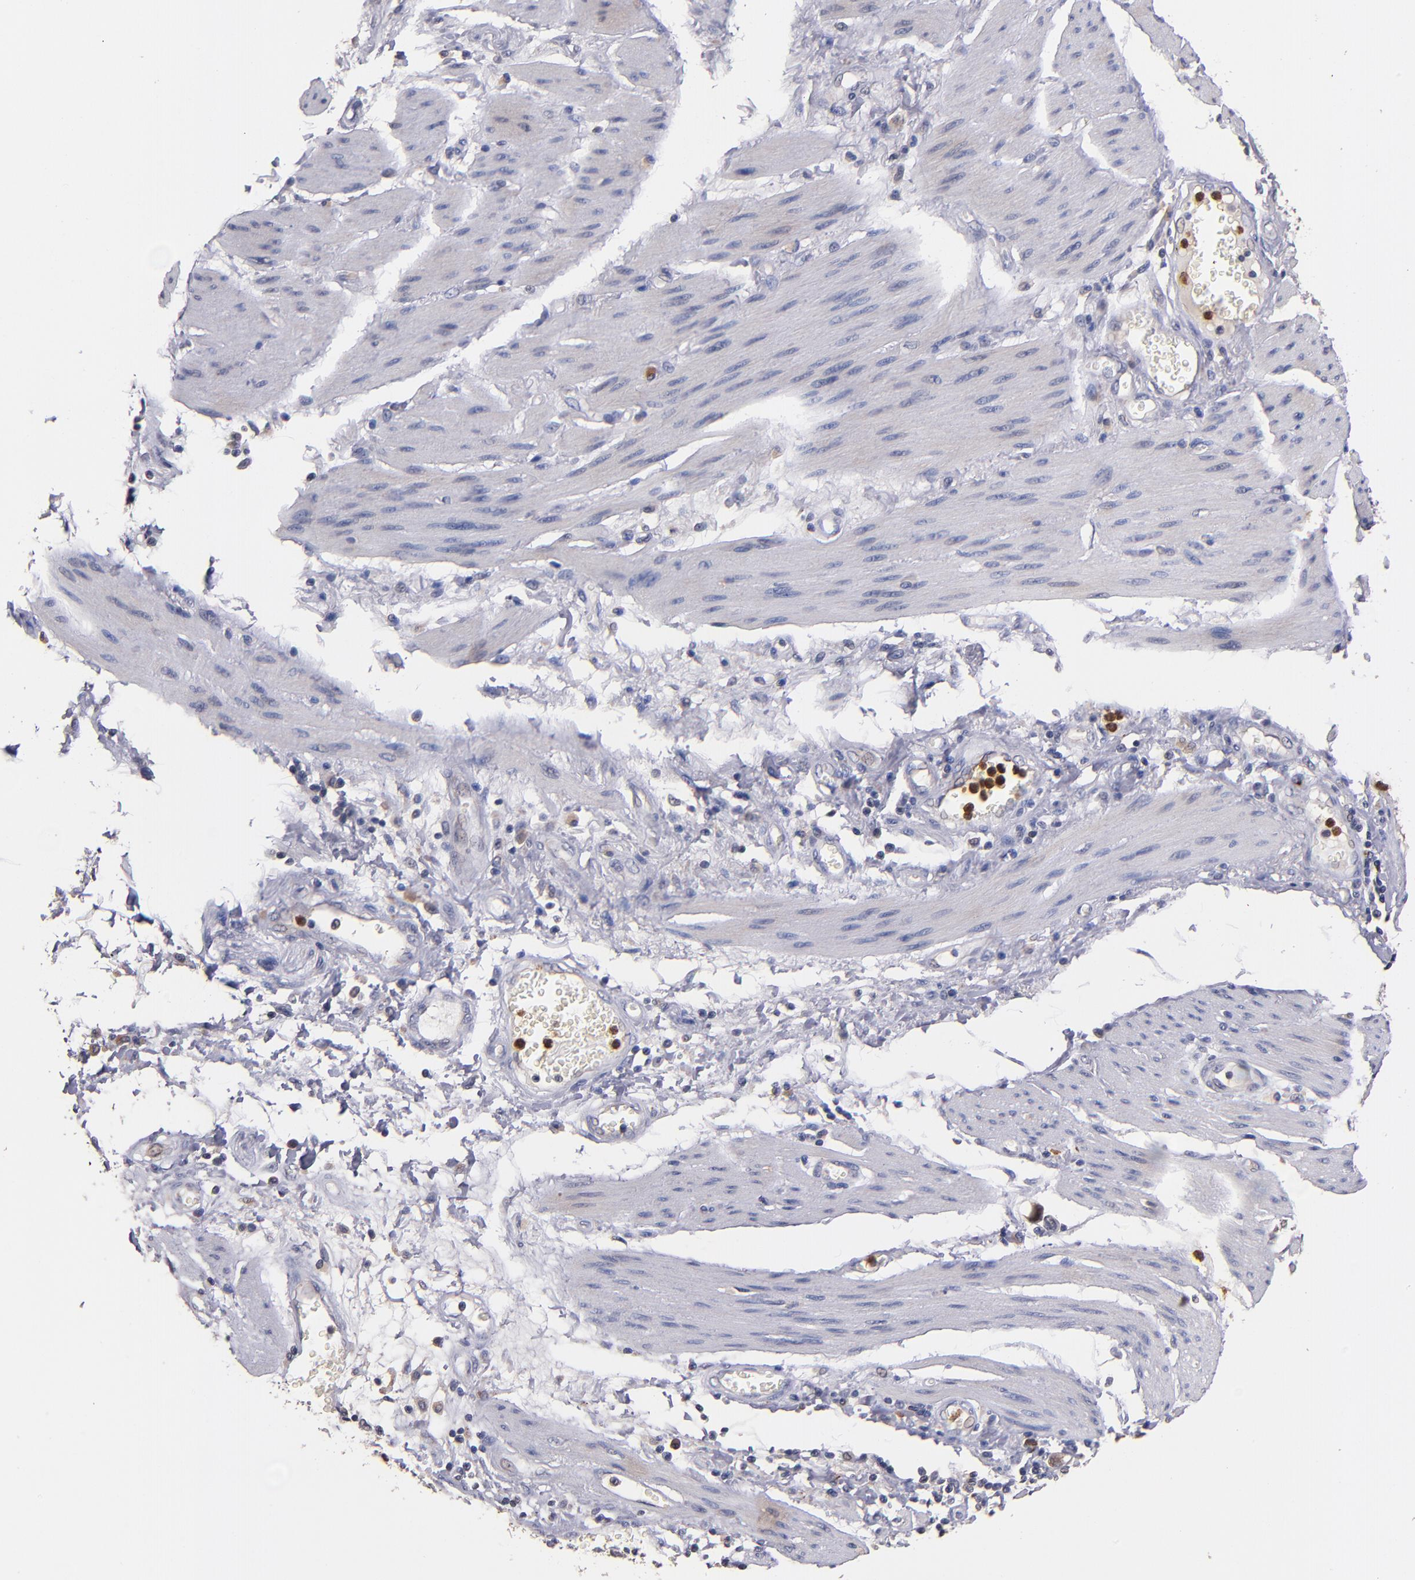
{"staining": {"intensity": "weak", "quantity": "25%-75%", "location": "cytoplasmic/membranous,nuclear"}, "tissue": "stomach cancer", "cell_type": "Tumor cells", "image_type": "cancer", "snomed": [{"axis": "morphology", "description": "Adenocarcinoma, NOS"}, {"axis": "topography", "description": "Pancreas"}, {"axis": "topography", "description": "Stomach, upper"}], "caption": "Stomach cancer stained with a brown dye reveals weak cytoplasmic/membranous and nuclear positive expression in about 25%-75% of tumor cells.", "gene": "TTLL12", "patient": {"sex": "male", "age": 77}}